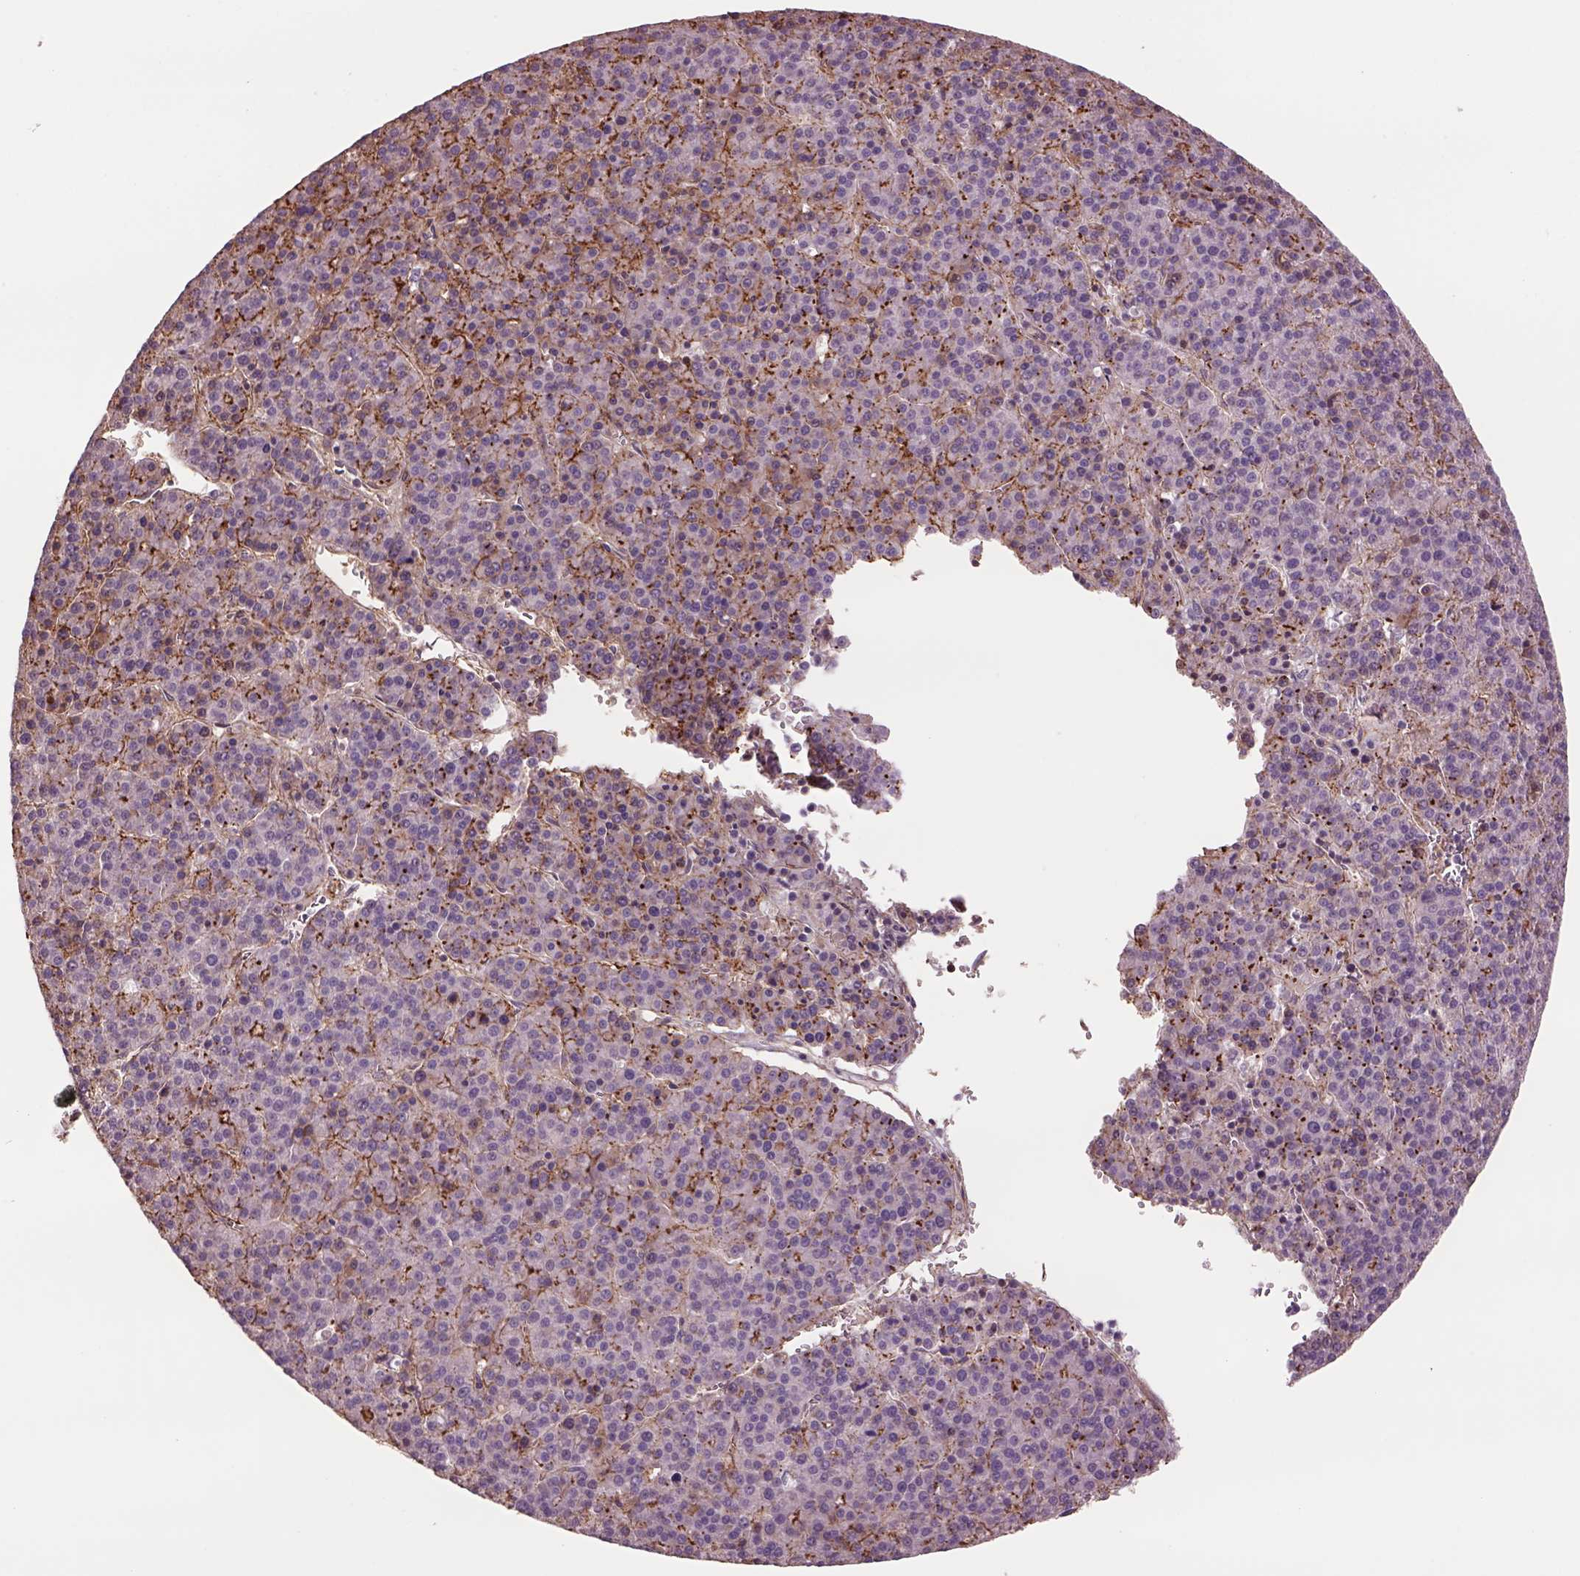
{"staining": {"intensity": "moderate", "quantity": "<25%", "location": "cytoplasmic/membranous"}, "tissue": "liver cancer", "cell_type": "Tumor cells", "image_type": "cancer", "snomed": [{"axis": "morphology", "description": "Carcinoma, Hepatocellular, NOS"}, {"axis": "topography", "description": "Liver"}], "caption": "Tumor cells demonstrate low levels of moderate cytoplasmic/membranous expression in about <25% of cells in human hepatocellular carcinoma (liver).", "gene": "LIN7A", "patient": {"sex": "female", "age": 58}}